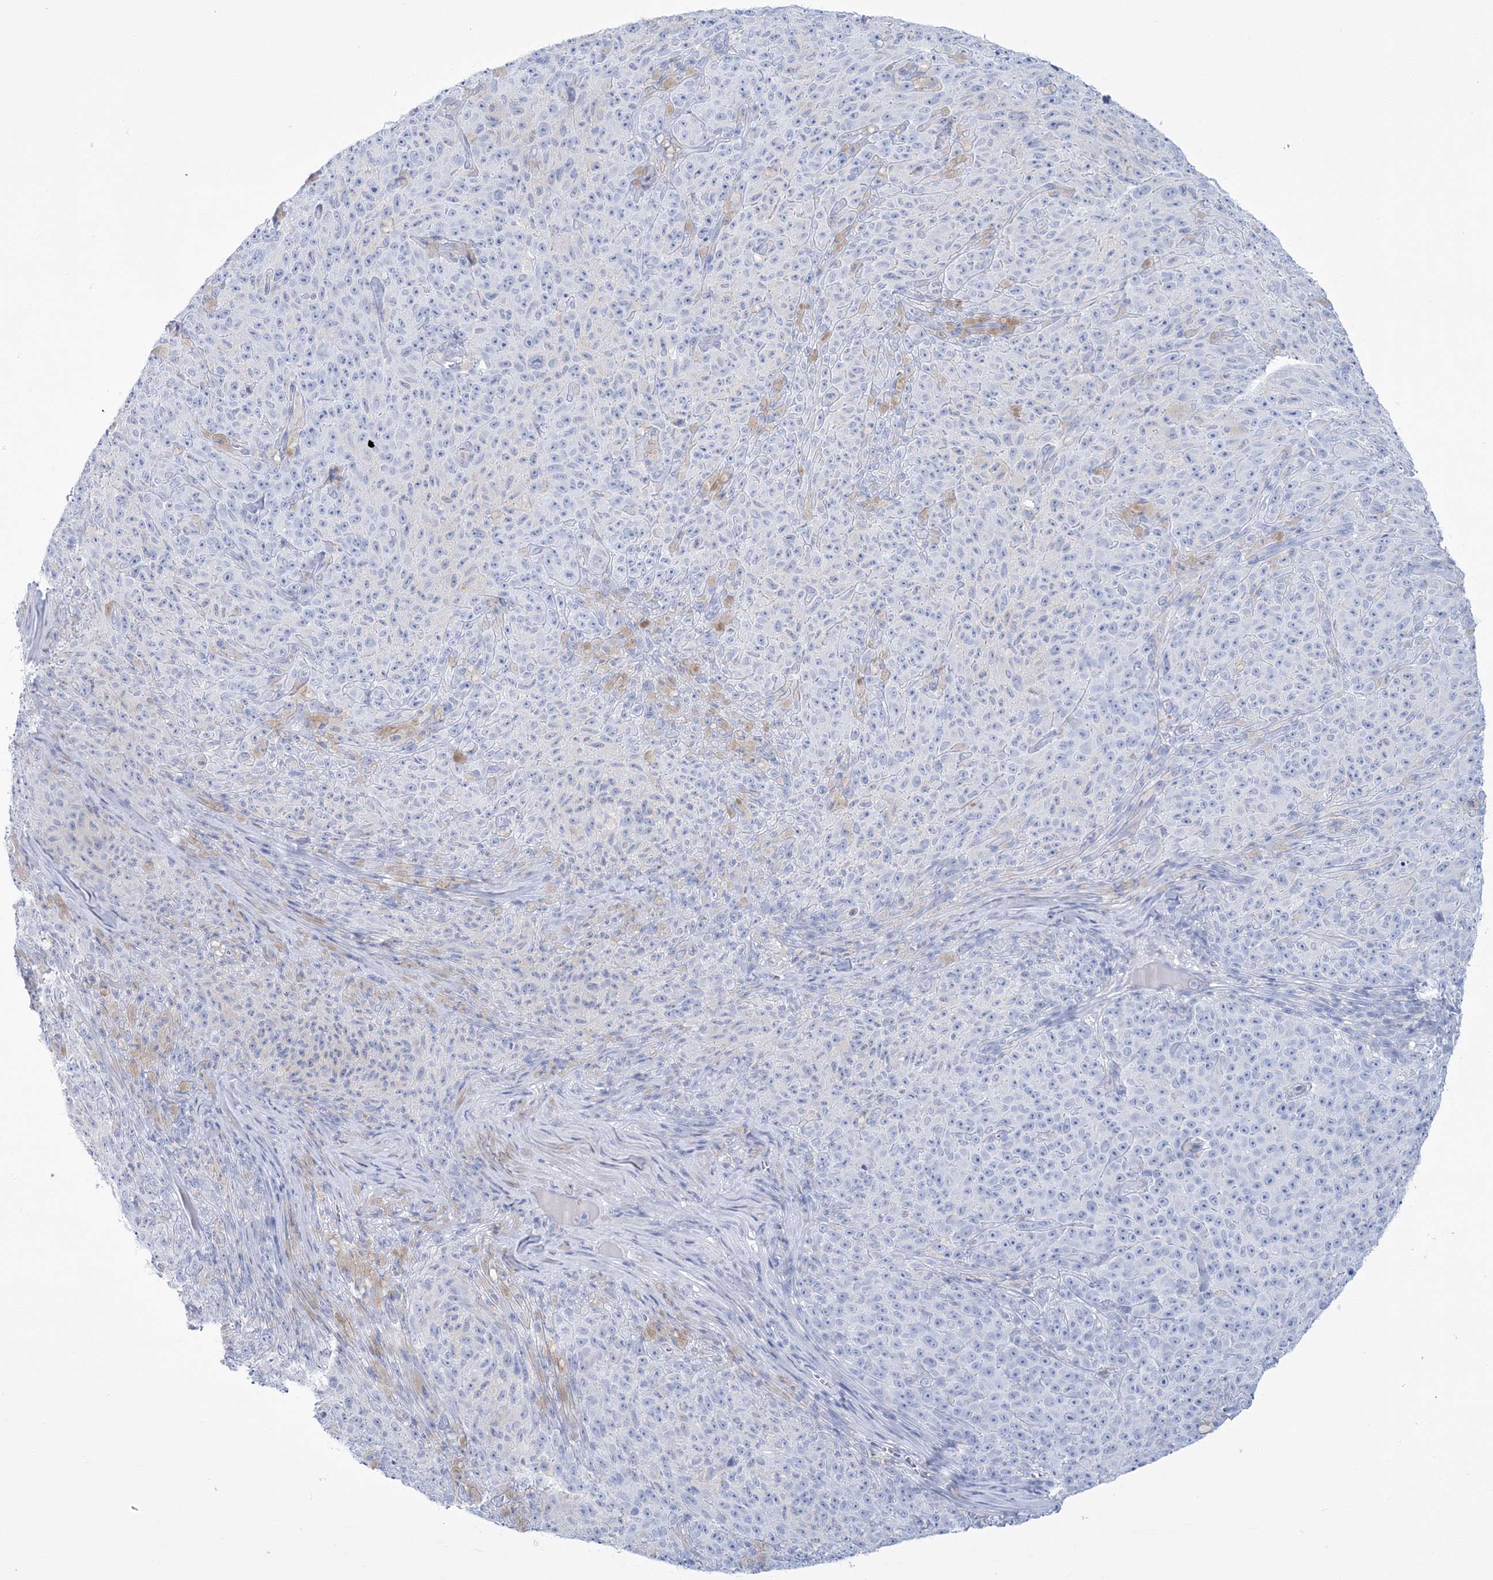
{"staining": {"intensity": "negative", "quantity": "none", "location": "none"}, "tissue": "melanoma", "cell_type": "Tumor cells", "image_type": "cancer", "snomed": [{"axis": "morphology", "description": "Malignant melanoma, NOS"}, {"axis": "topography", "description": "Skin"}], "caption": "Melanoma was stained to show a protein in brown. There is no significant expression in tumor cells.", "gene": "RBP2", "patient": {"sex": "female", "age": 82}}